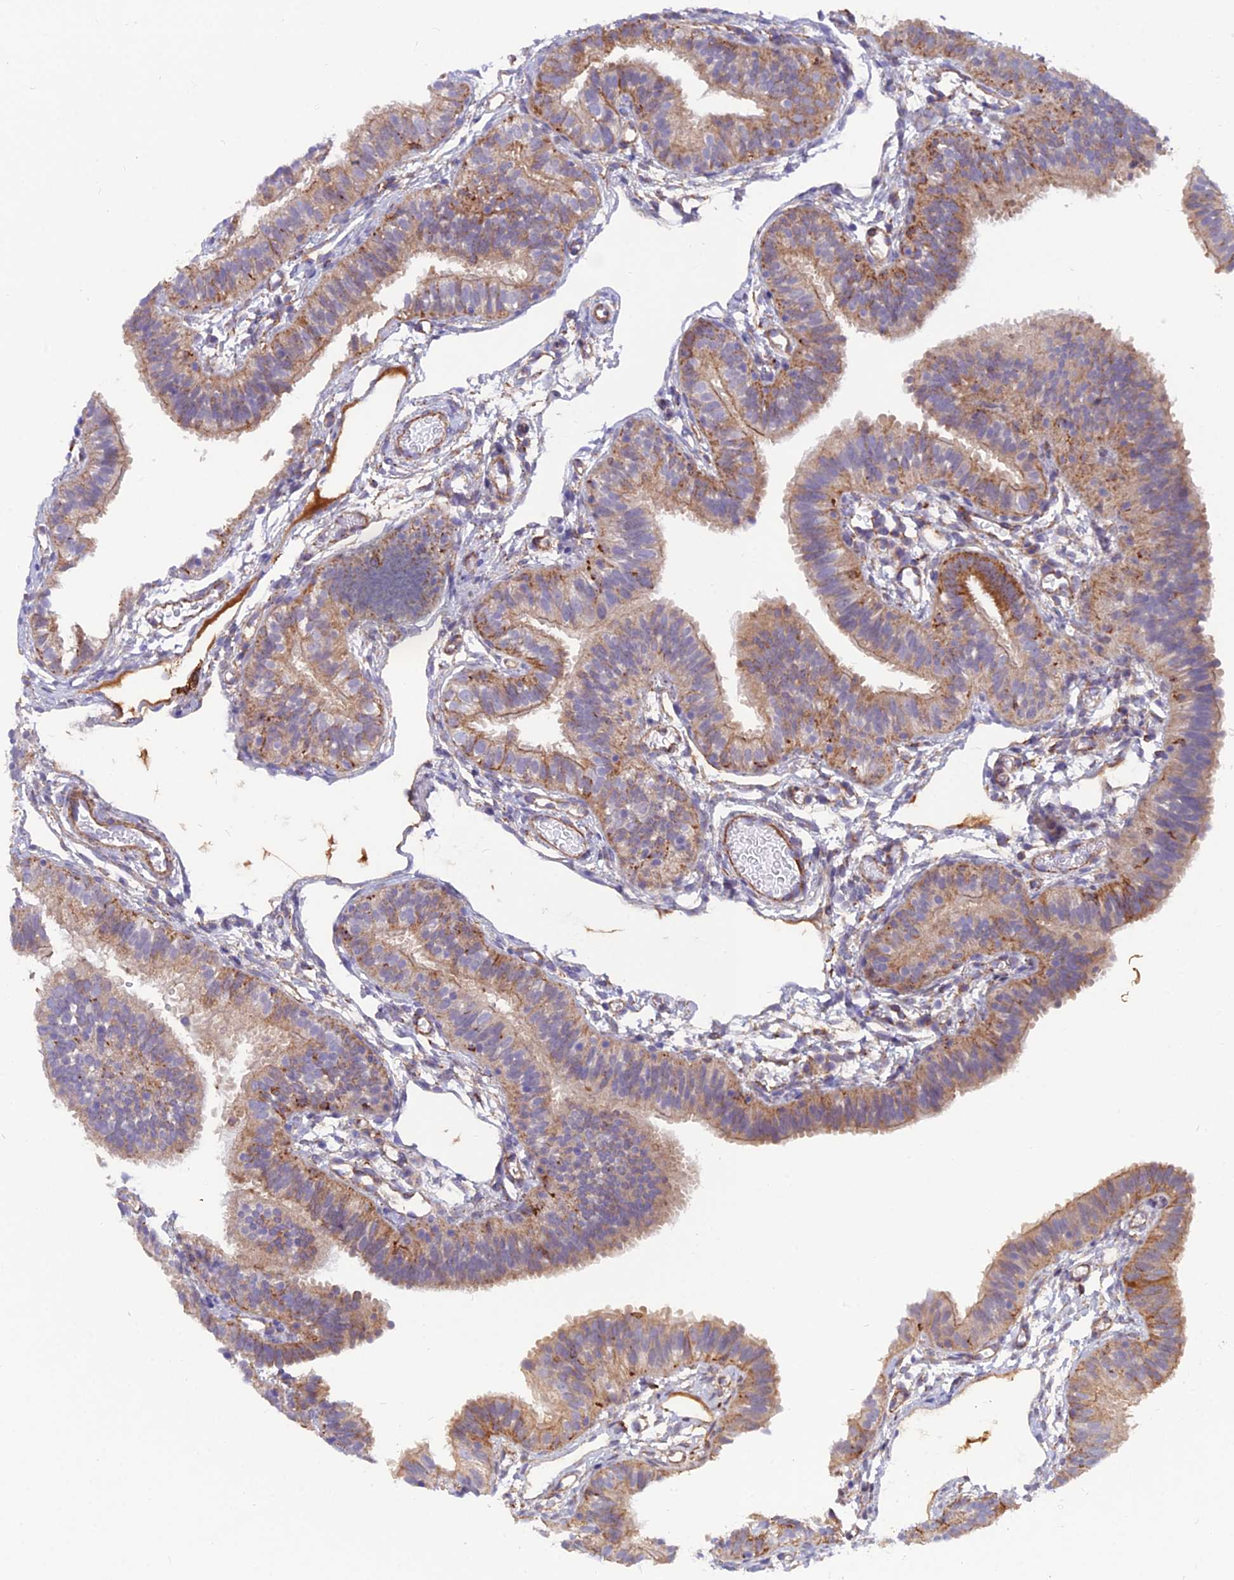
{"staining": {"intensity": "moderate", "quantity": ">75%", "location": "cytoplasmic/membranous"}, "tissue": "fallopian tube", "cell_type": "Glandular cells", "image_type": "normal", "snomed": [{"axis": "morphology", "description": "Normal tissue, NOS"}, {"axis": "topography", "description": "Fallopian tube"}], "caption": "A medium amount of moderate cytoplasmic/membranous expression is appreciated in about >75% of glandular cells in normal fallopian tube. The protein is stained brown, and the nuclei are stained in blue (DAB (3,3'-diaminobenzidine) IHC with brightfield microscopy, high magnification).", "gene": "TIGD6", "patient": {"sex": "female", "age": 35}}